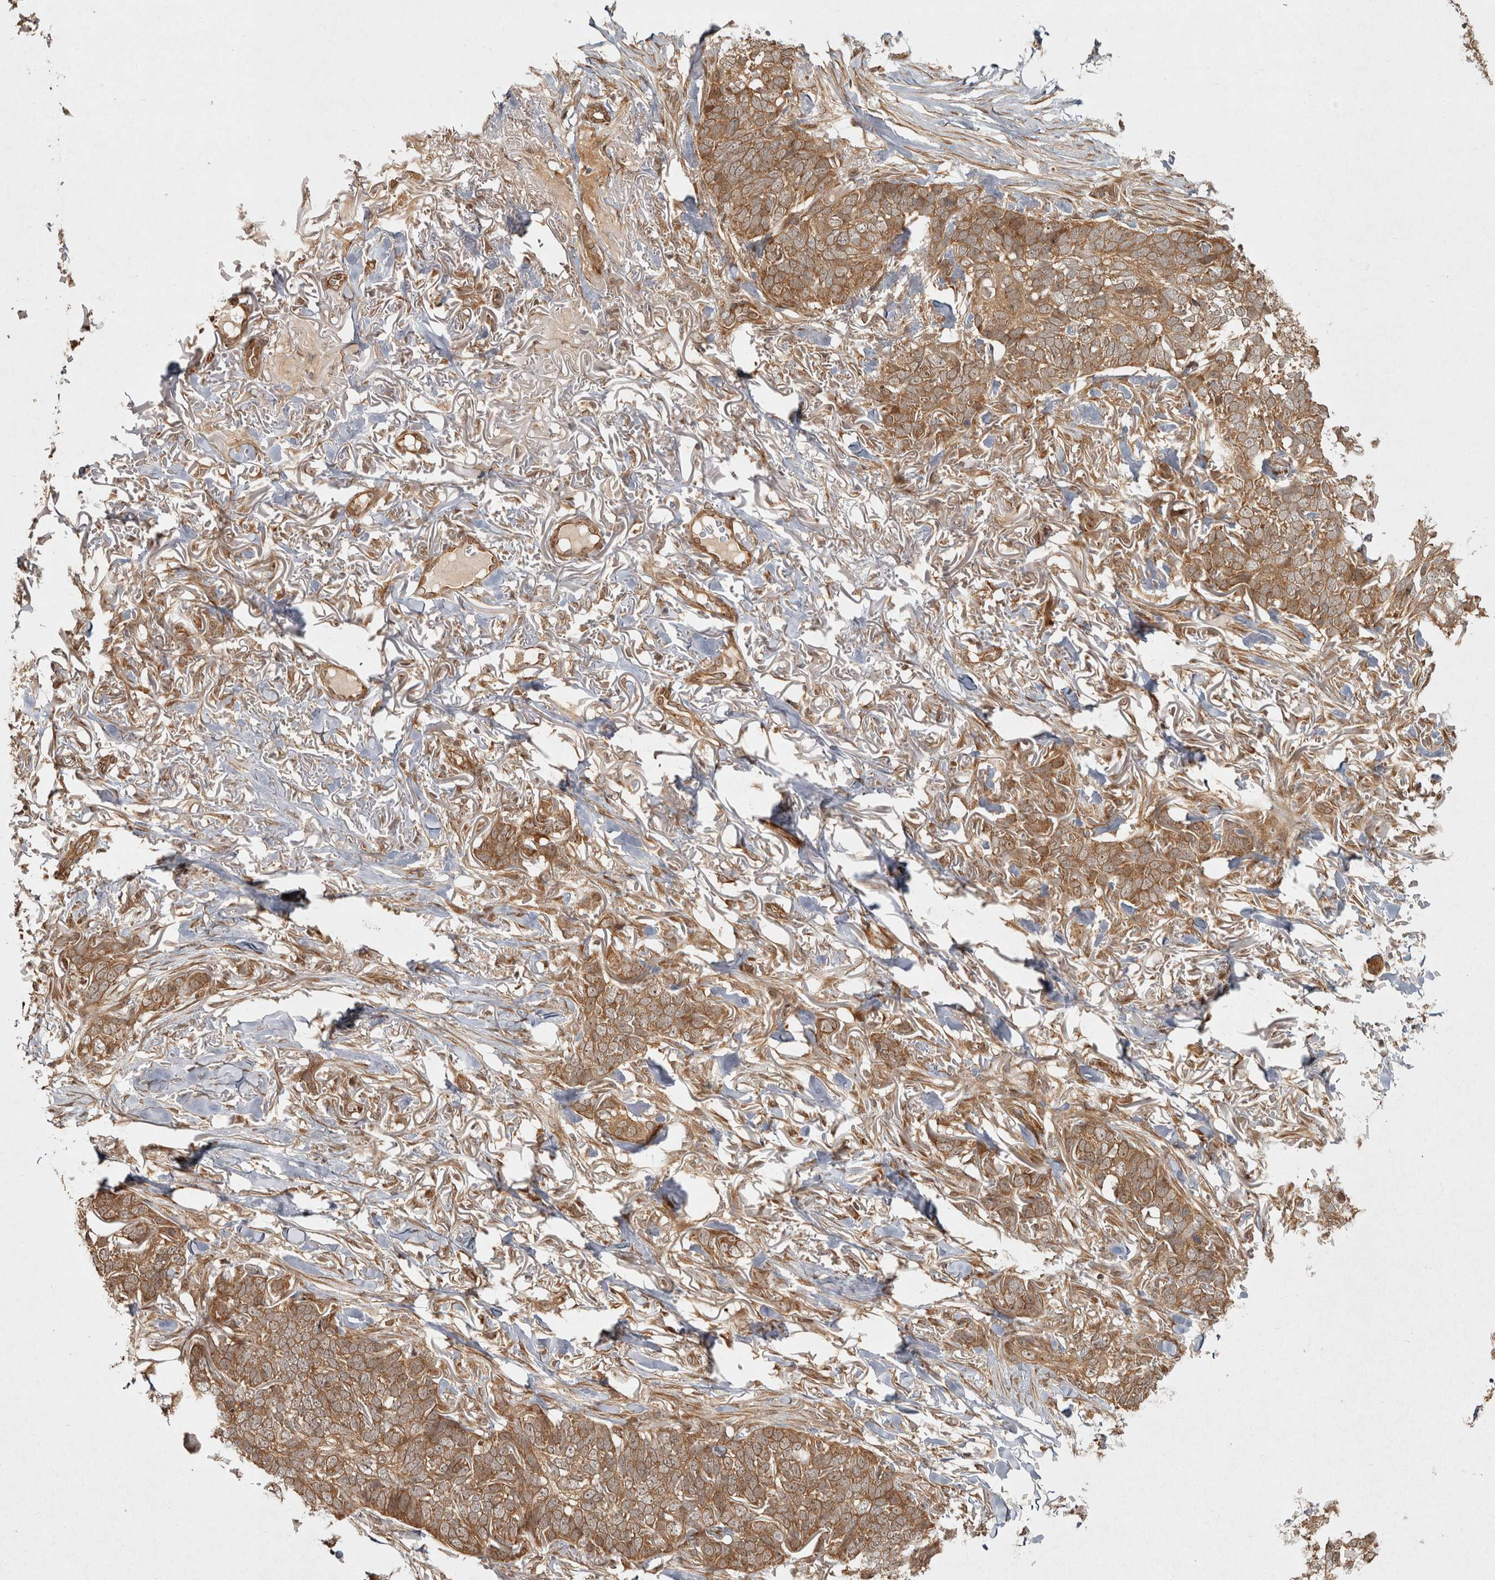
{"staining": {"intensity": "moderate", "quantity": ">75%", "location": "cytoplasmic/membranous"}, "tissue": "skin cancer", "cell_type": "Tumor cells", "image_type": "cancer", "snomed": [{"axis": "morphology", "description": "Normal tissue, NOS"}, {"axis": "morphology", "description": "Basal cell carcinoma"}, {"axis": "topography", "description": "Skin"}], "caption": "Basal cell carcinoma (skin) stained with a protein marker displays moderate staining in tumor cells.", "gene": "CAMSAP2", "patient": {"sex": "male", "age": 77}}